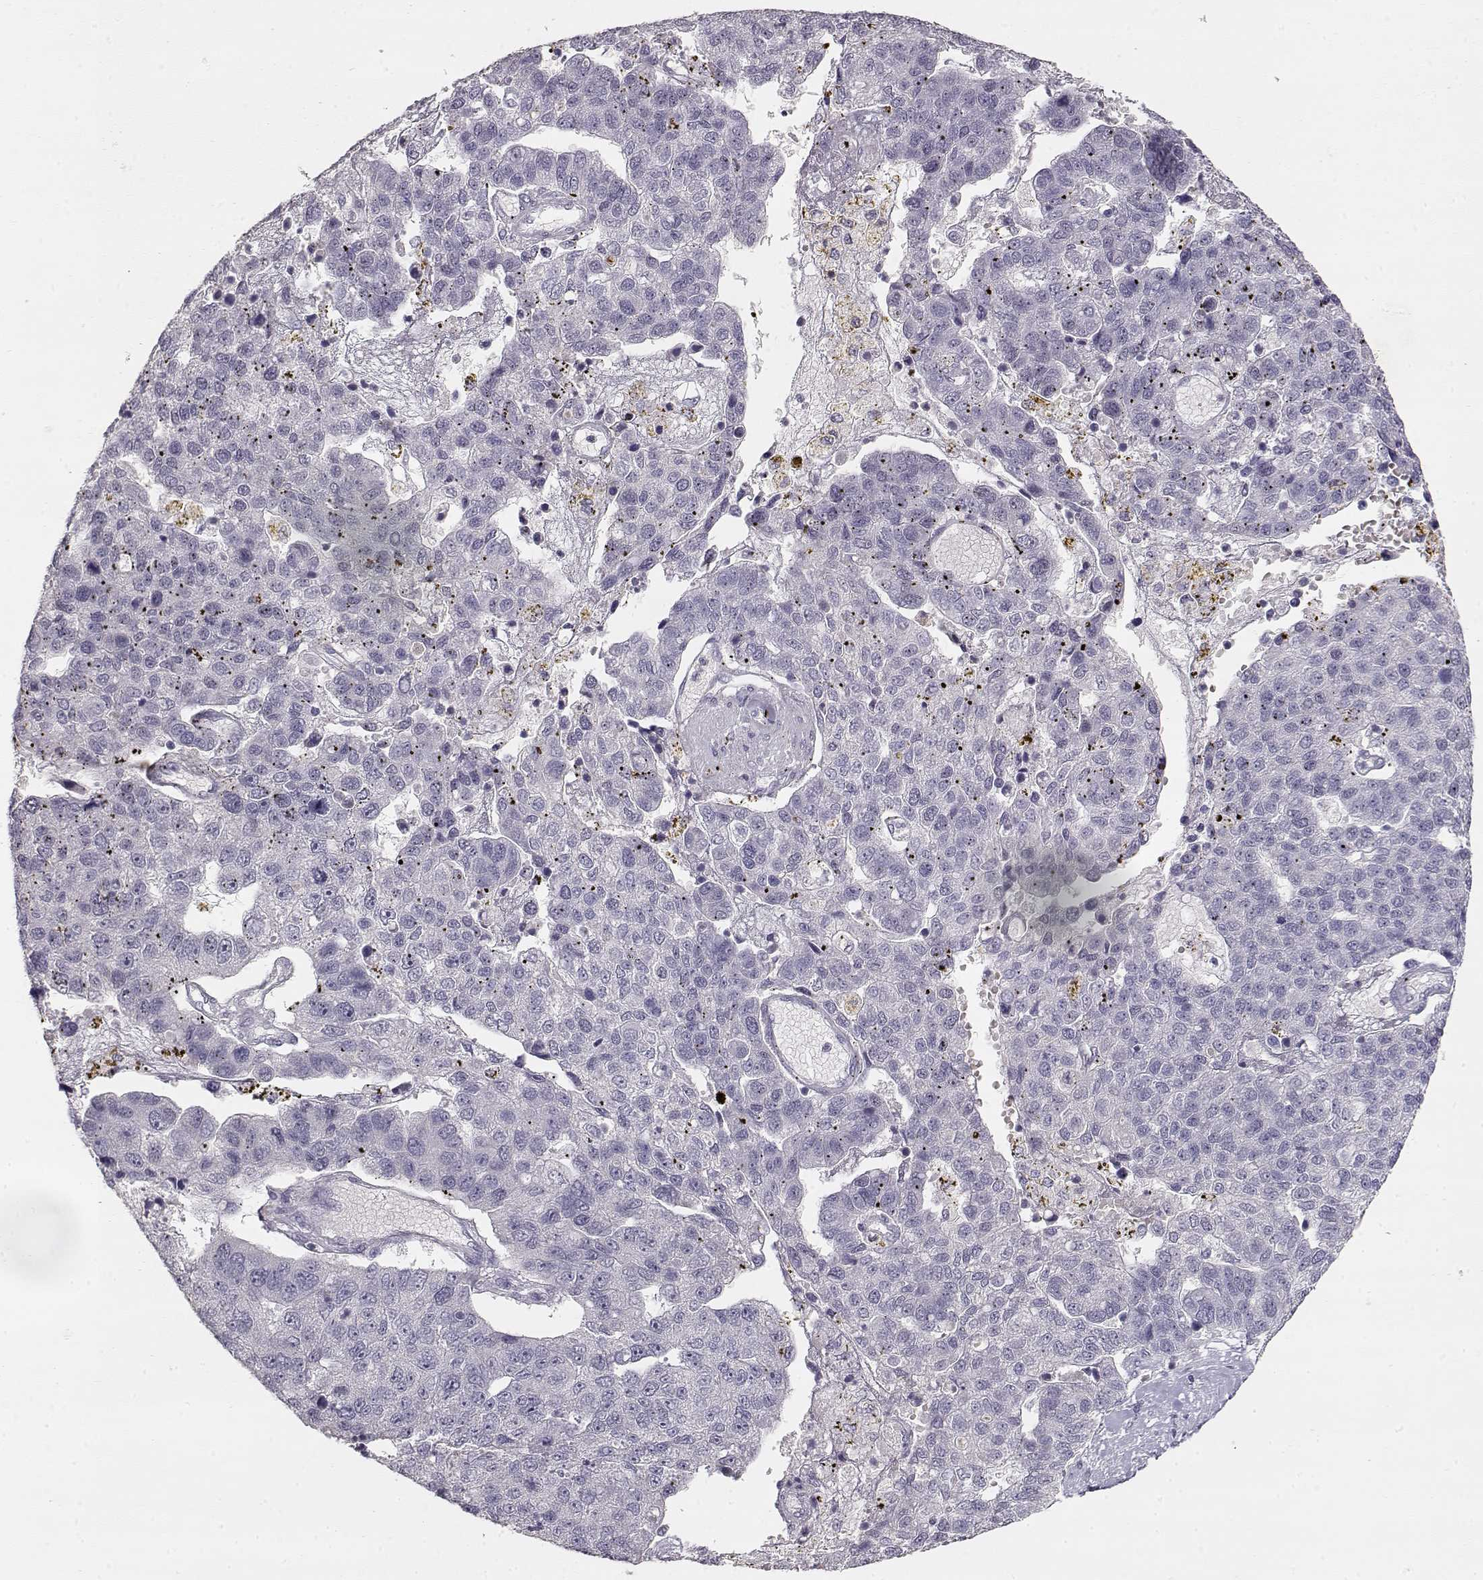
{"staining": {"intensity": "negative", "quantity": "none", "location": "none"}, "tissue": "pancreatic cancer", "cell_type": "Tumor cells", "image_type": "cancer", "snomed": [{"axis": "morphology", "description": "Adenocarcinoma, NOS"}, {"axis": "topography", "description": "Pancreas"}], "caption": "Human pancreatic cancer (adenocarcinoma) stained for a protein using immunohistochemistry (IHC) shows no staining in tumor cells.", "gene": "TPH2", "patient": {"sex": "female", "age": 61}}